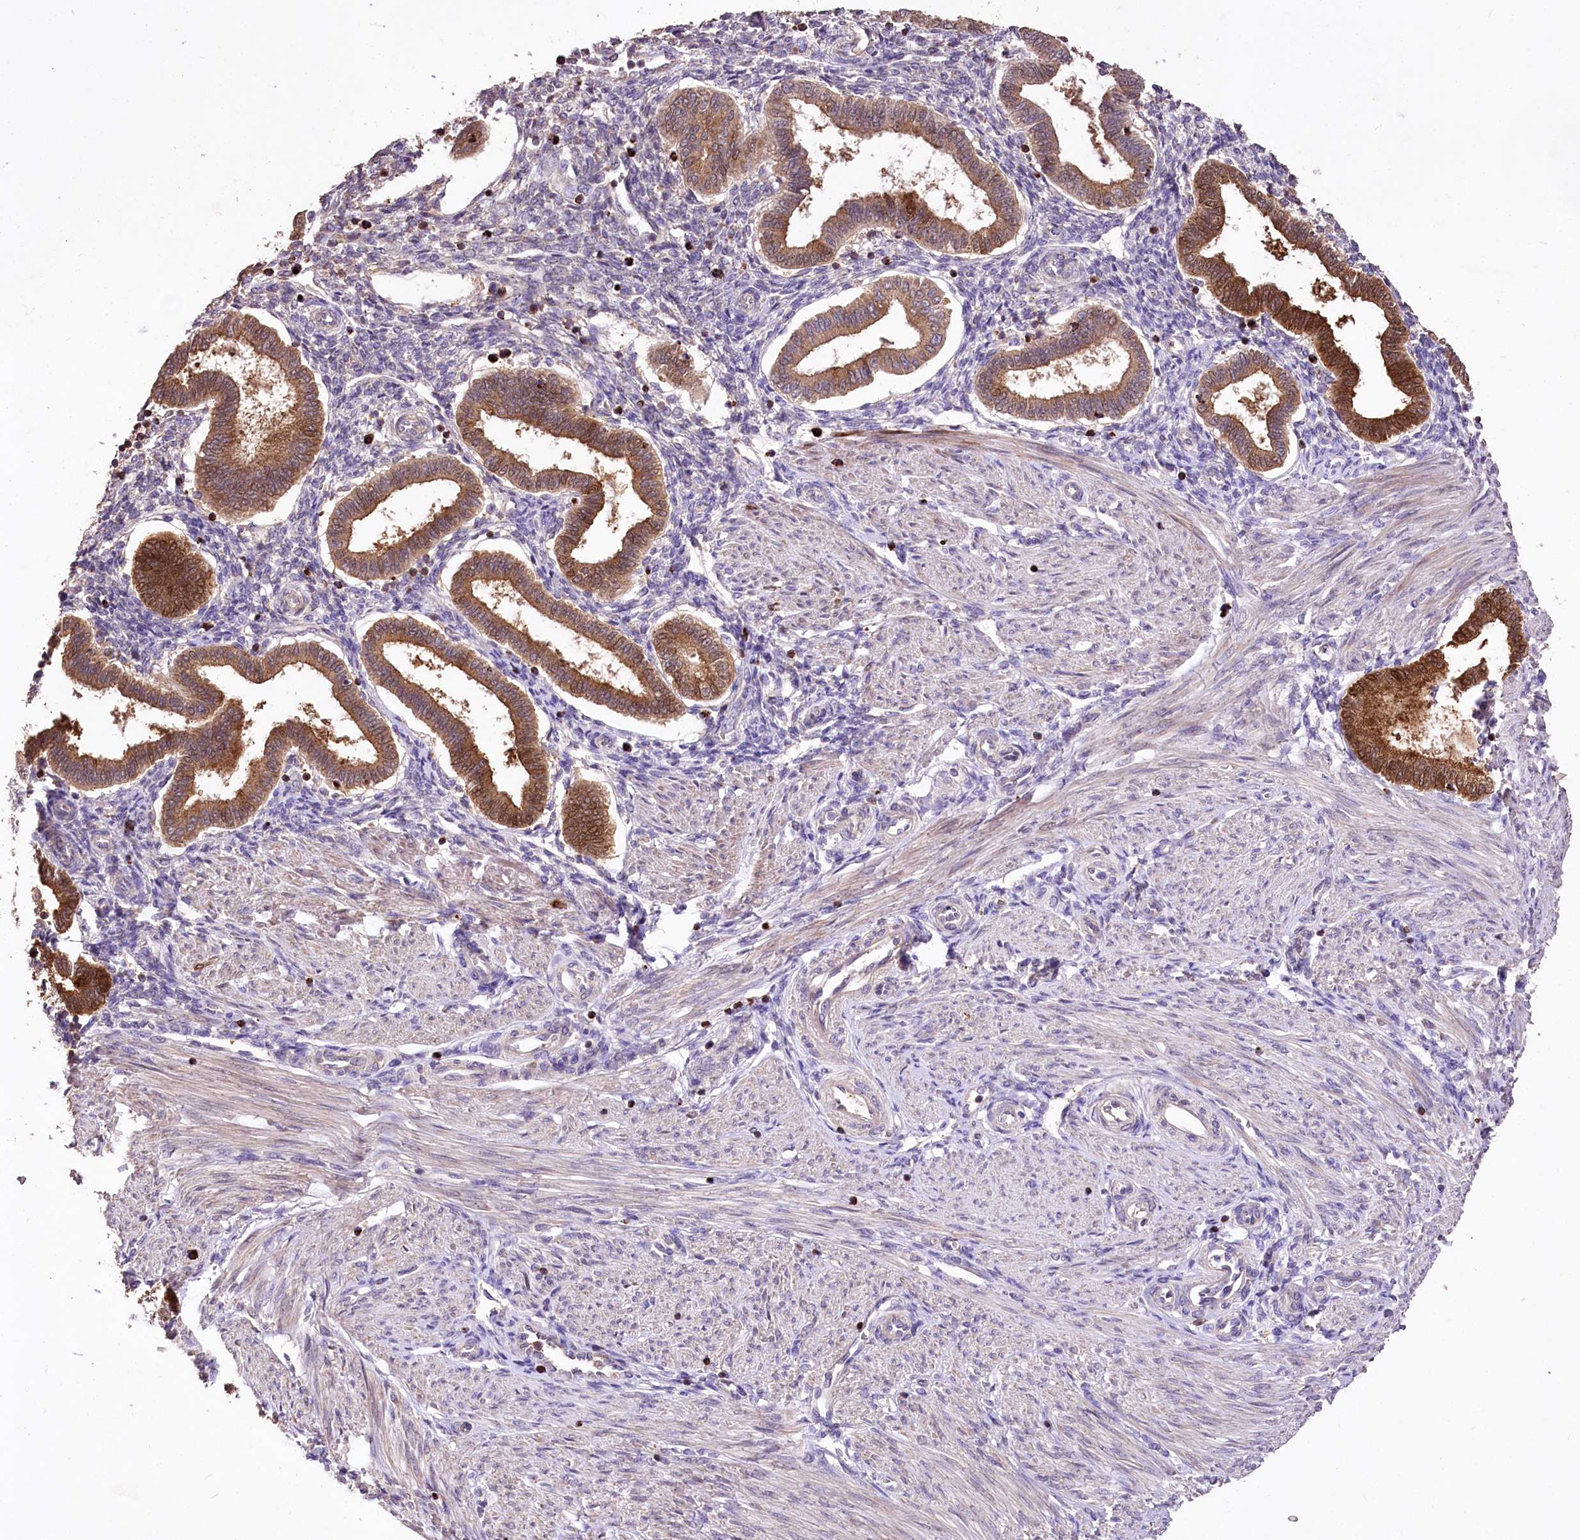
{"staining": {"intensity": "moderate", "quantity": "<25%", "location": "cytoplasmic/membranous,nuclear"}, "tissue": "endometrium", "cell_type": "Cells in endometrial stroma", "image_type": "normal", "snomed": [{"axis": "morphology", "description": "Normal tissue, NOS"}, {"axis": "topography", "description": "Endometrium"}], "caption": "Immunohistochemical staining of unremarkable human endometrium reveals low levels of moderate cytoplasmic/membranous,nuclear positivity in approximately <25% of cells in endometrial stroma. (DAB = brown stain, brightfield microscopy at high magnification).", "gene": "SERGEF", "patient": {"sex": "female", "age": 24}}